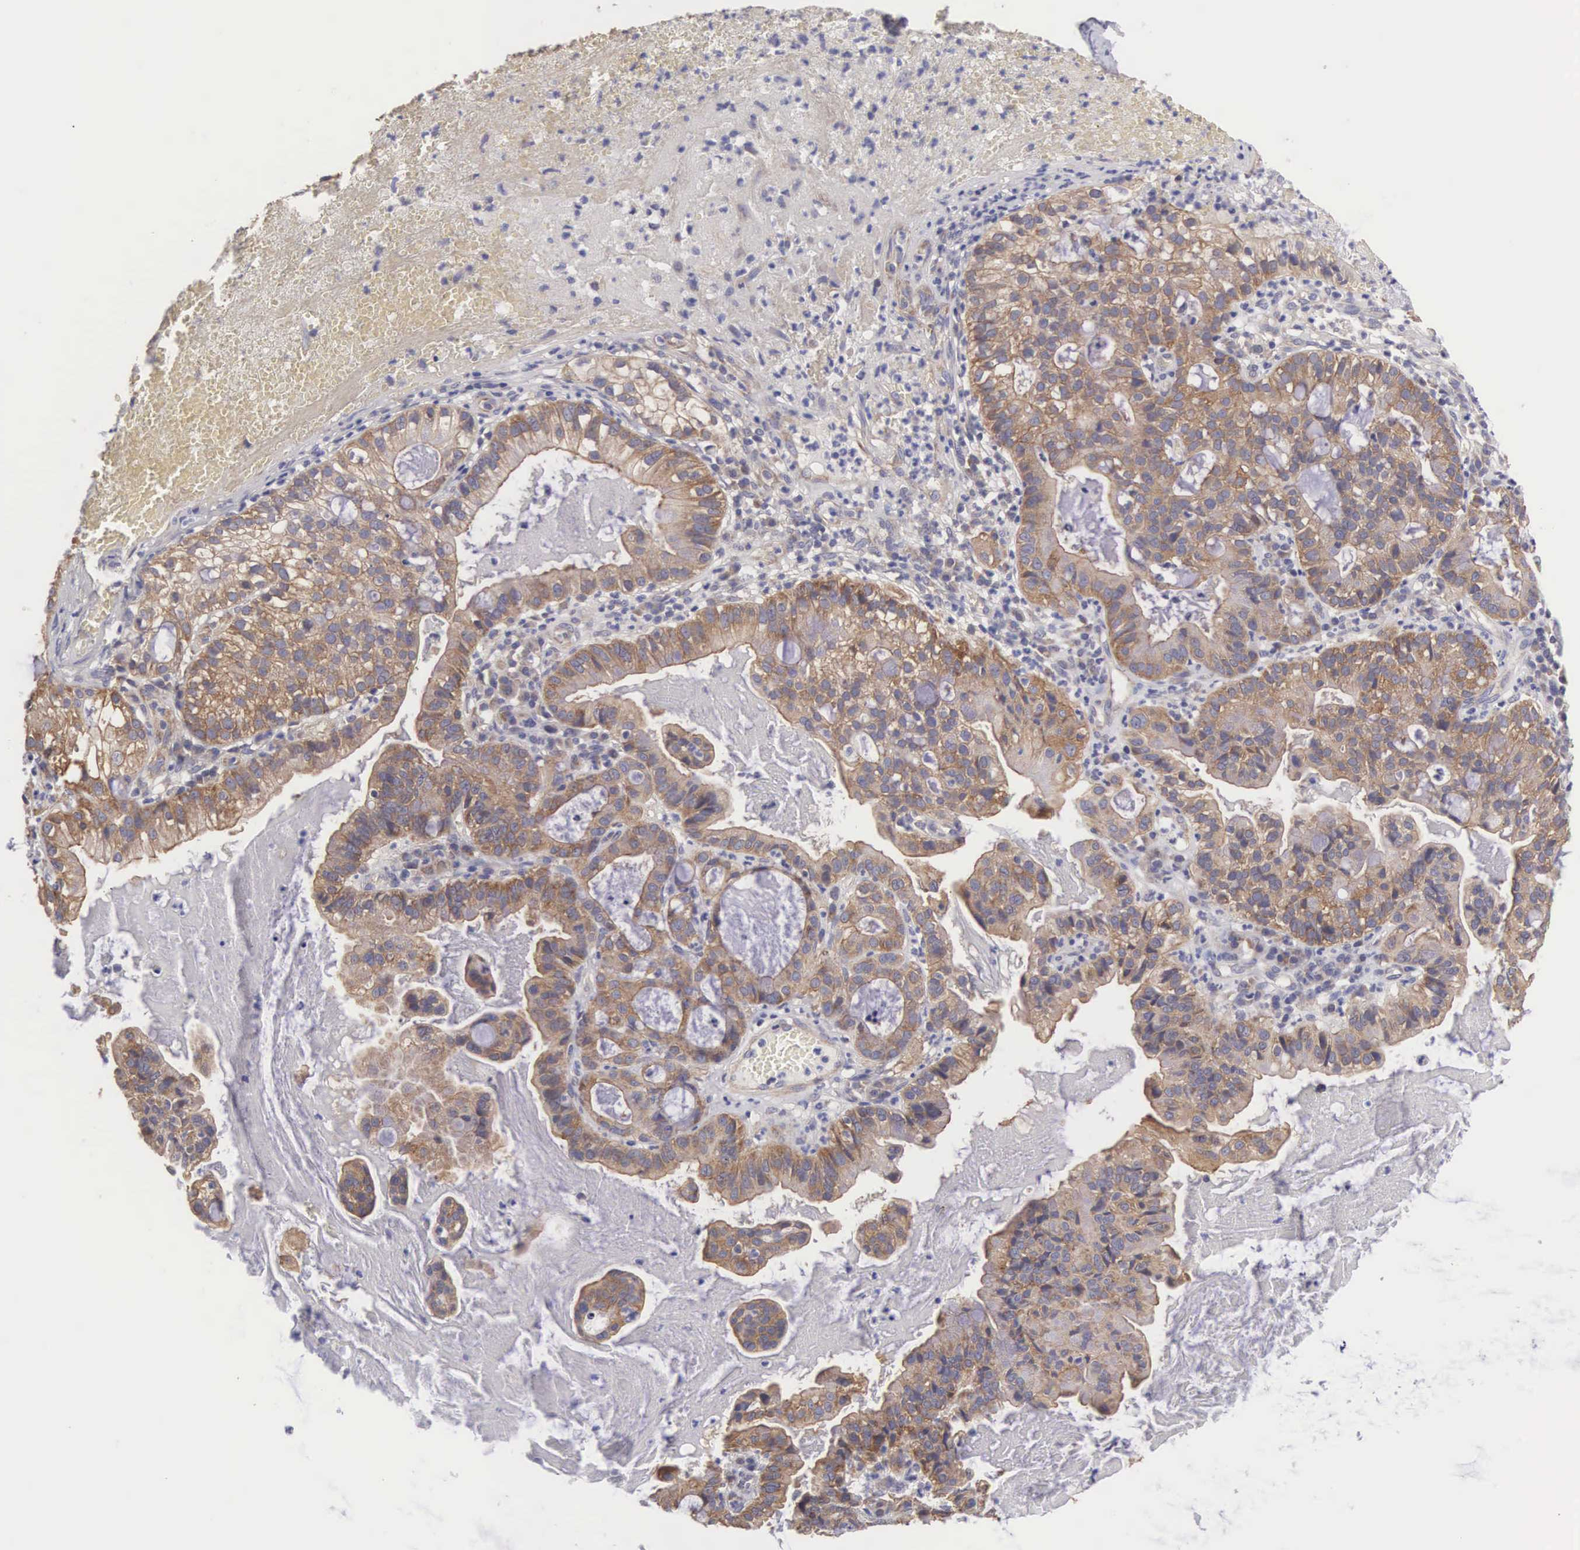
{"staining": {"intensity": "moderate", "quantity": ">75%", "location": "cytoplasmic/membranous"}, "tissue": "cervical cancer", "cell_type": "Tumor cells", "image_type": "cancer", "snomed": [{"axis": "morphology", "description": "Adenocarcinoma, NOS"}, {"axis": "topography", "description": "Cervix"}], "caption": "Cervical adenocarcinoma tissue shows moderate cytoplasmic/membranous staining in about >75% of tumor cells, visualized by immunohistochemistry.", "gene": "TXLNG", "patient": {"sex": "female", "age": 41}}